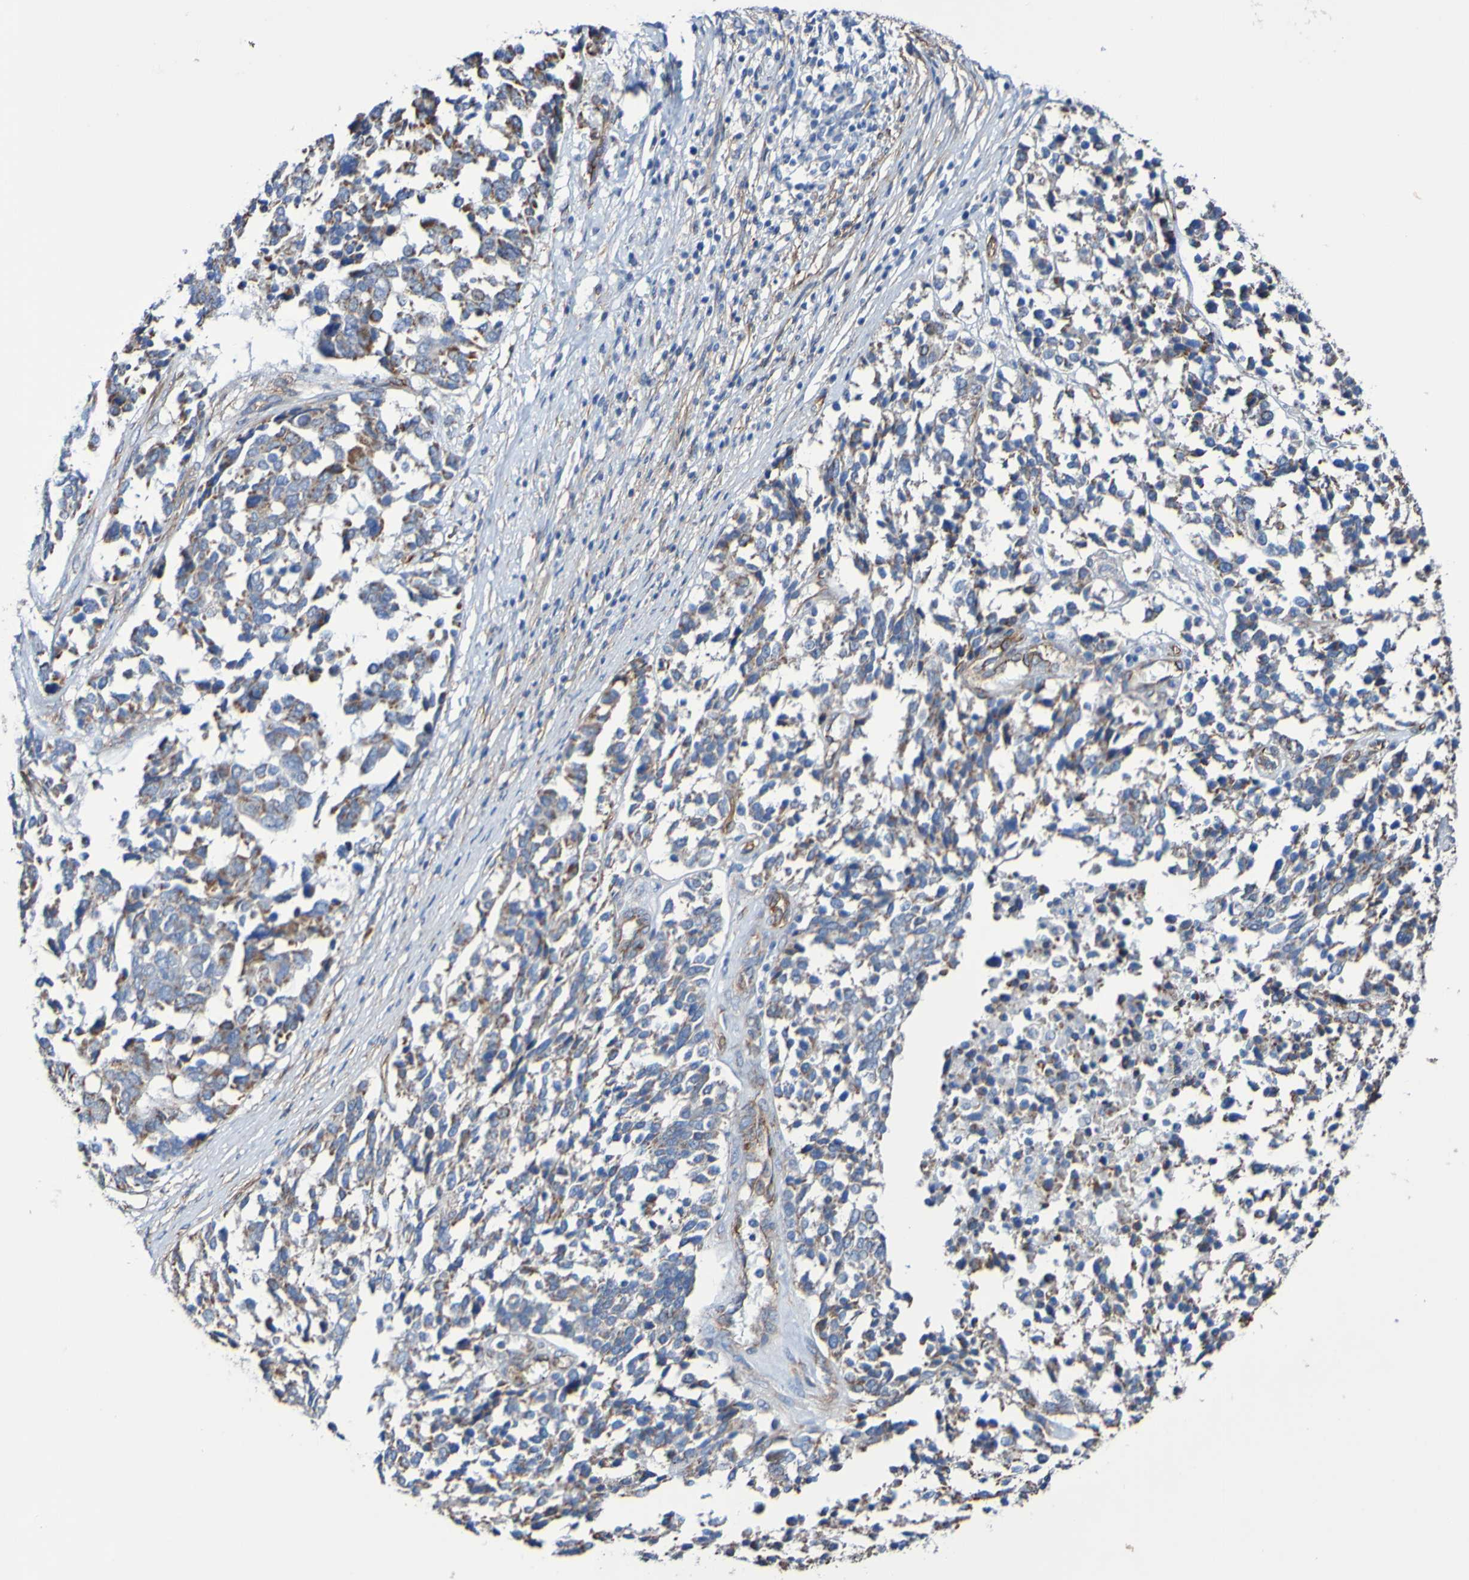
{"staining": {"intensity": "moderate", "quantity": "25%-75%", "location": "cytoplasmic/membranous"}, "tissue": "ovarian cancer", "cell_type": "Tumor cells", "image_type": "cancer", "snomed": [{"axis": "morphology", "description": "Cystadenocarcinoma, serous, NOS"}, {"axis": "topography", "description": "Ovary"}], "caption": "Immunohistochemistry (IHC) photomicrograph of human ovarian serous cystadenocarcinoma stained for a protein (brown), which demonstrates medium levels of moderate cytoplasmic/membranous positivity in about 25%-75% of tumor cells.", "gene": "ELMOD3", "patient": {"sex": "female", "age": 44}}